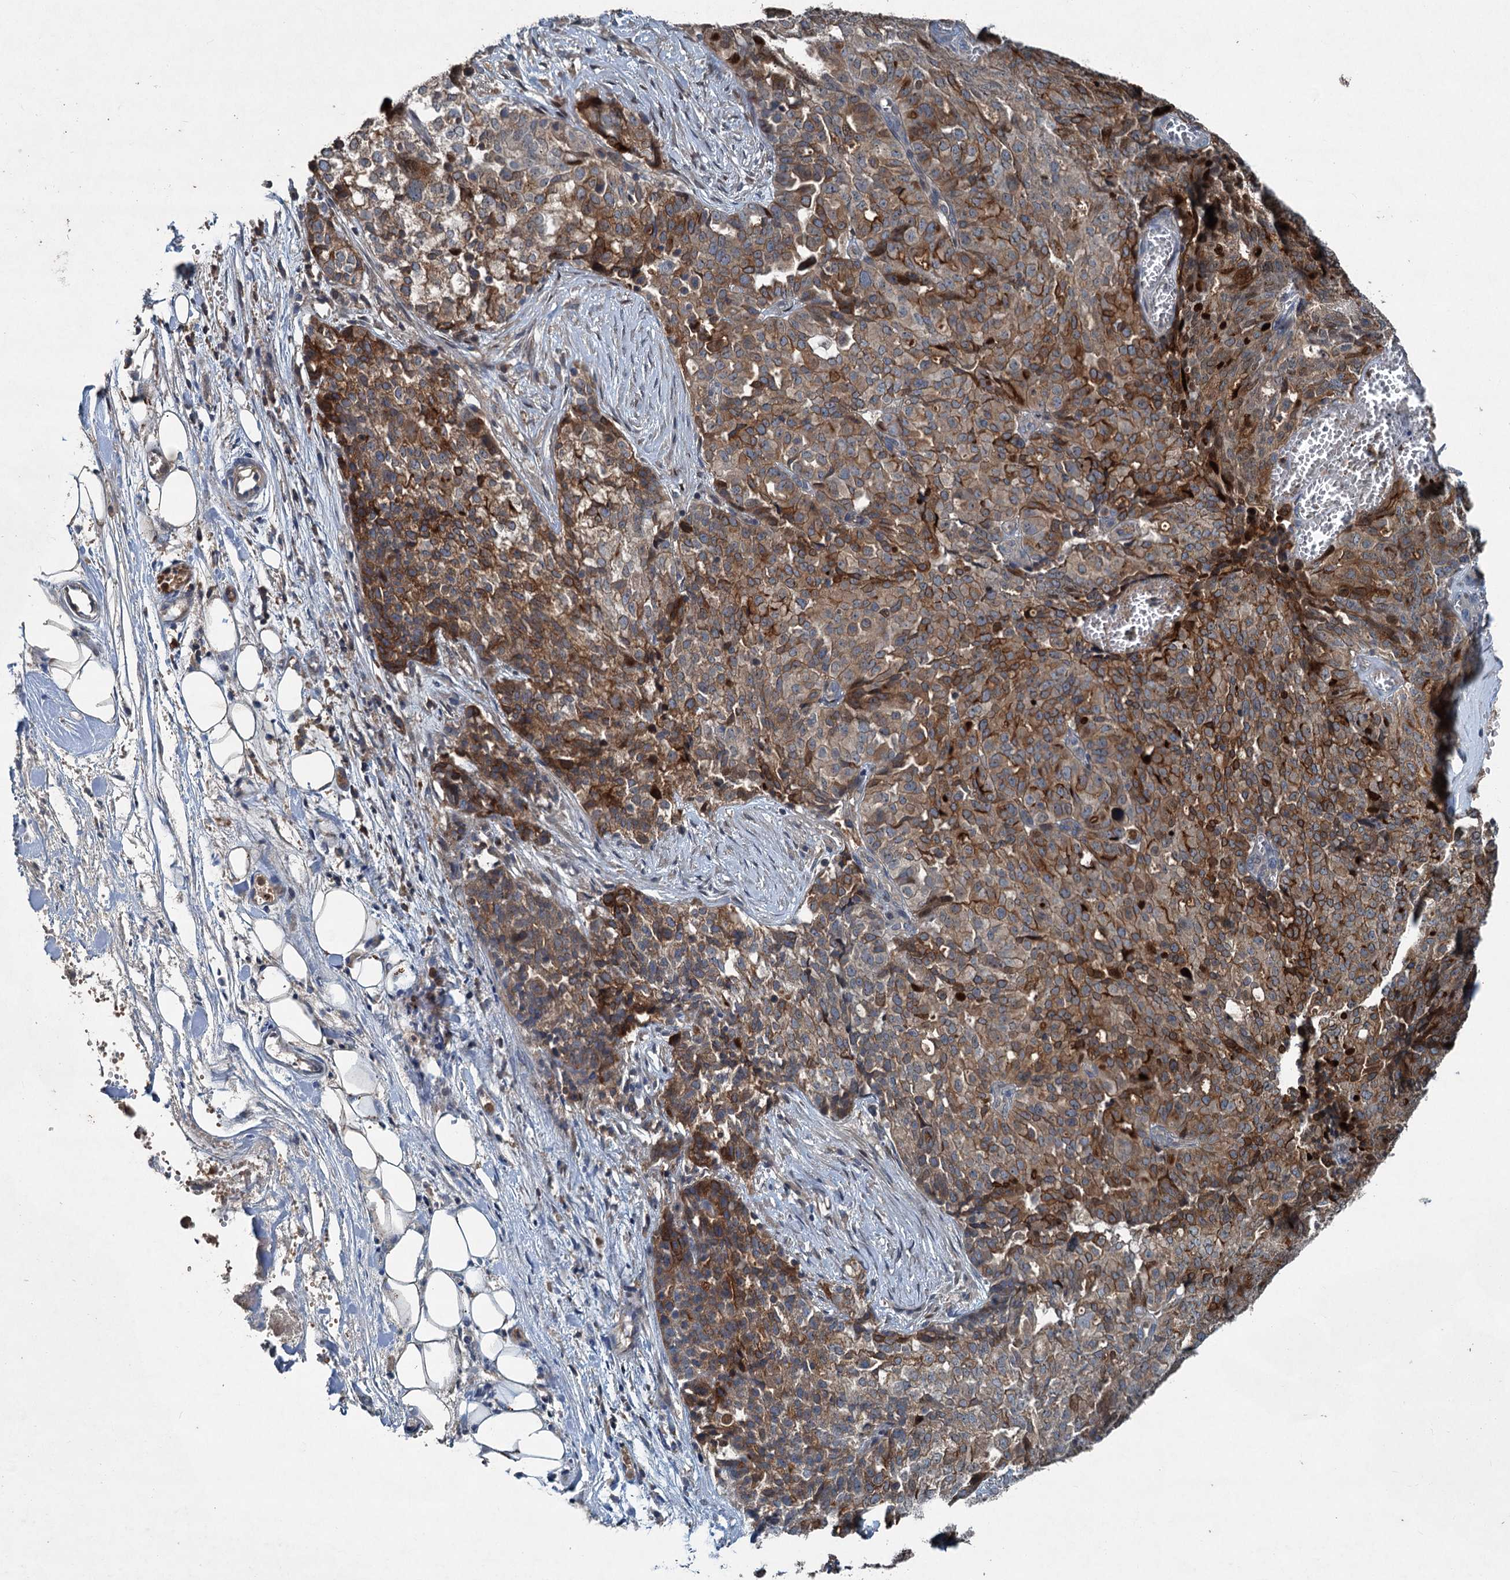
{"staining": {"intensity": "moderate", "quantity": ">75%", "location": "cytoplasmic/membranous,nuclear"}, "tissue": "ovarian cancer", "cell_type": "Tumor cells", "image_type": "cancer", "snomed": [{"axis": "morphology", "description": "Cystadenocarcinoma, serous, NOS"}, {"axis": "topography", "description": "Soft tissue"}, {"axis": "topography", "description": "Ovary"}], "caption": "An immunohistochemistry (IHC) photomicrograph of tumor tissue is shown. Protein staining in brown labels moderate cytoplasmic/membranous and nuclear positivity in ovarian cancer within tumor cells.", "gene": "TAPBPL", "patient": {"sex": "female", "age": 57}}